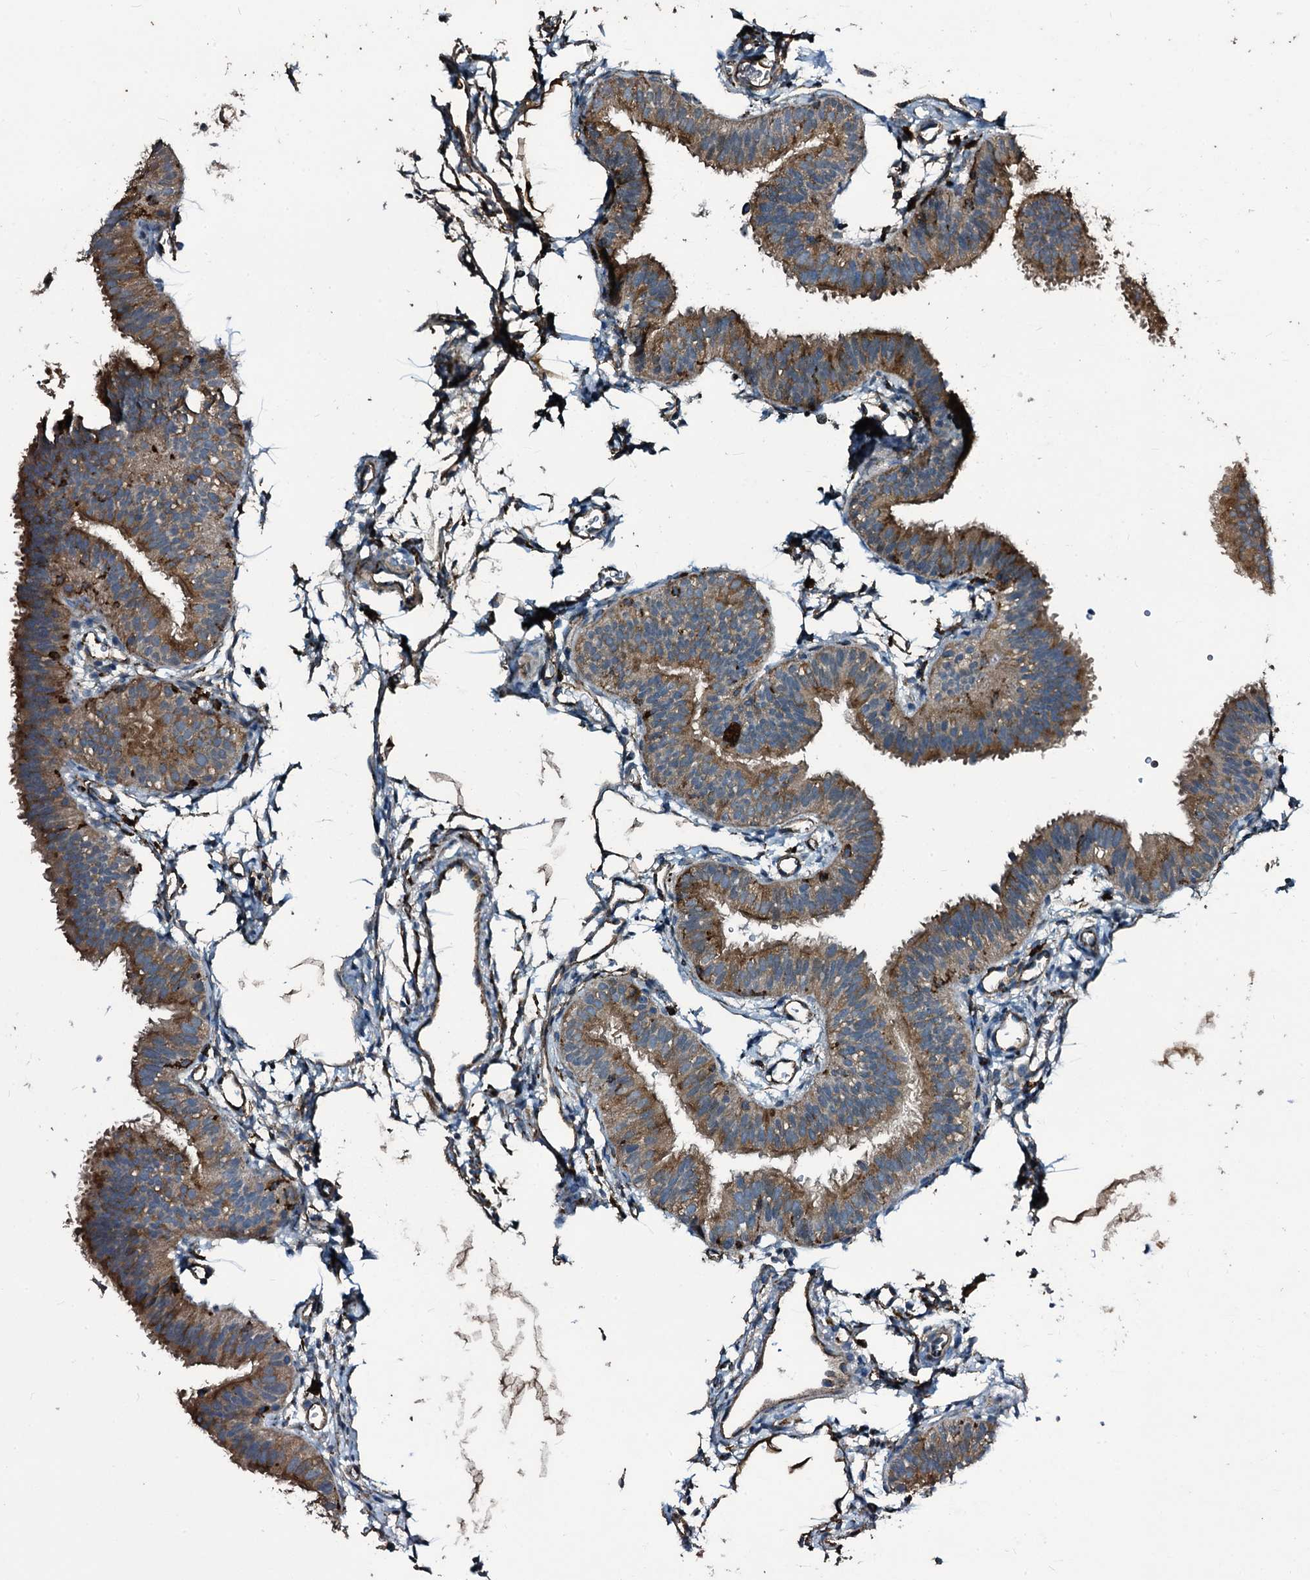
{"staining": {"intensity": "moderate", "quantity": ">75%", "location": "cytoplasmic/membranous"}, "tissue": "fallopian tube", "cell_type": "Glandular cells", "image_type": "normal", "snomed": [{"axis": "morphology", "description": "Normal tissue, NOS"}, {"axis": "topography", "description": "Fallopian tube"}], "caption": "Immunohistochemistry (IHC) (DAB) staining of benign fallopian tube reveals moderate cytoplasmic/membranous protein expression in about >75% of glandular cells. (DAB (3,3'-diaminobenzidine) IHC, brown staining for protein, blue staining for nuclei).", "gene": "TPGS2", "patient": {"sex": "female", "age": 35}}